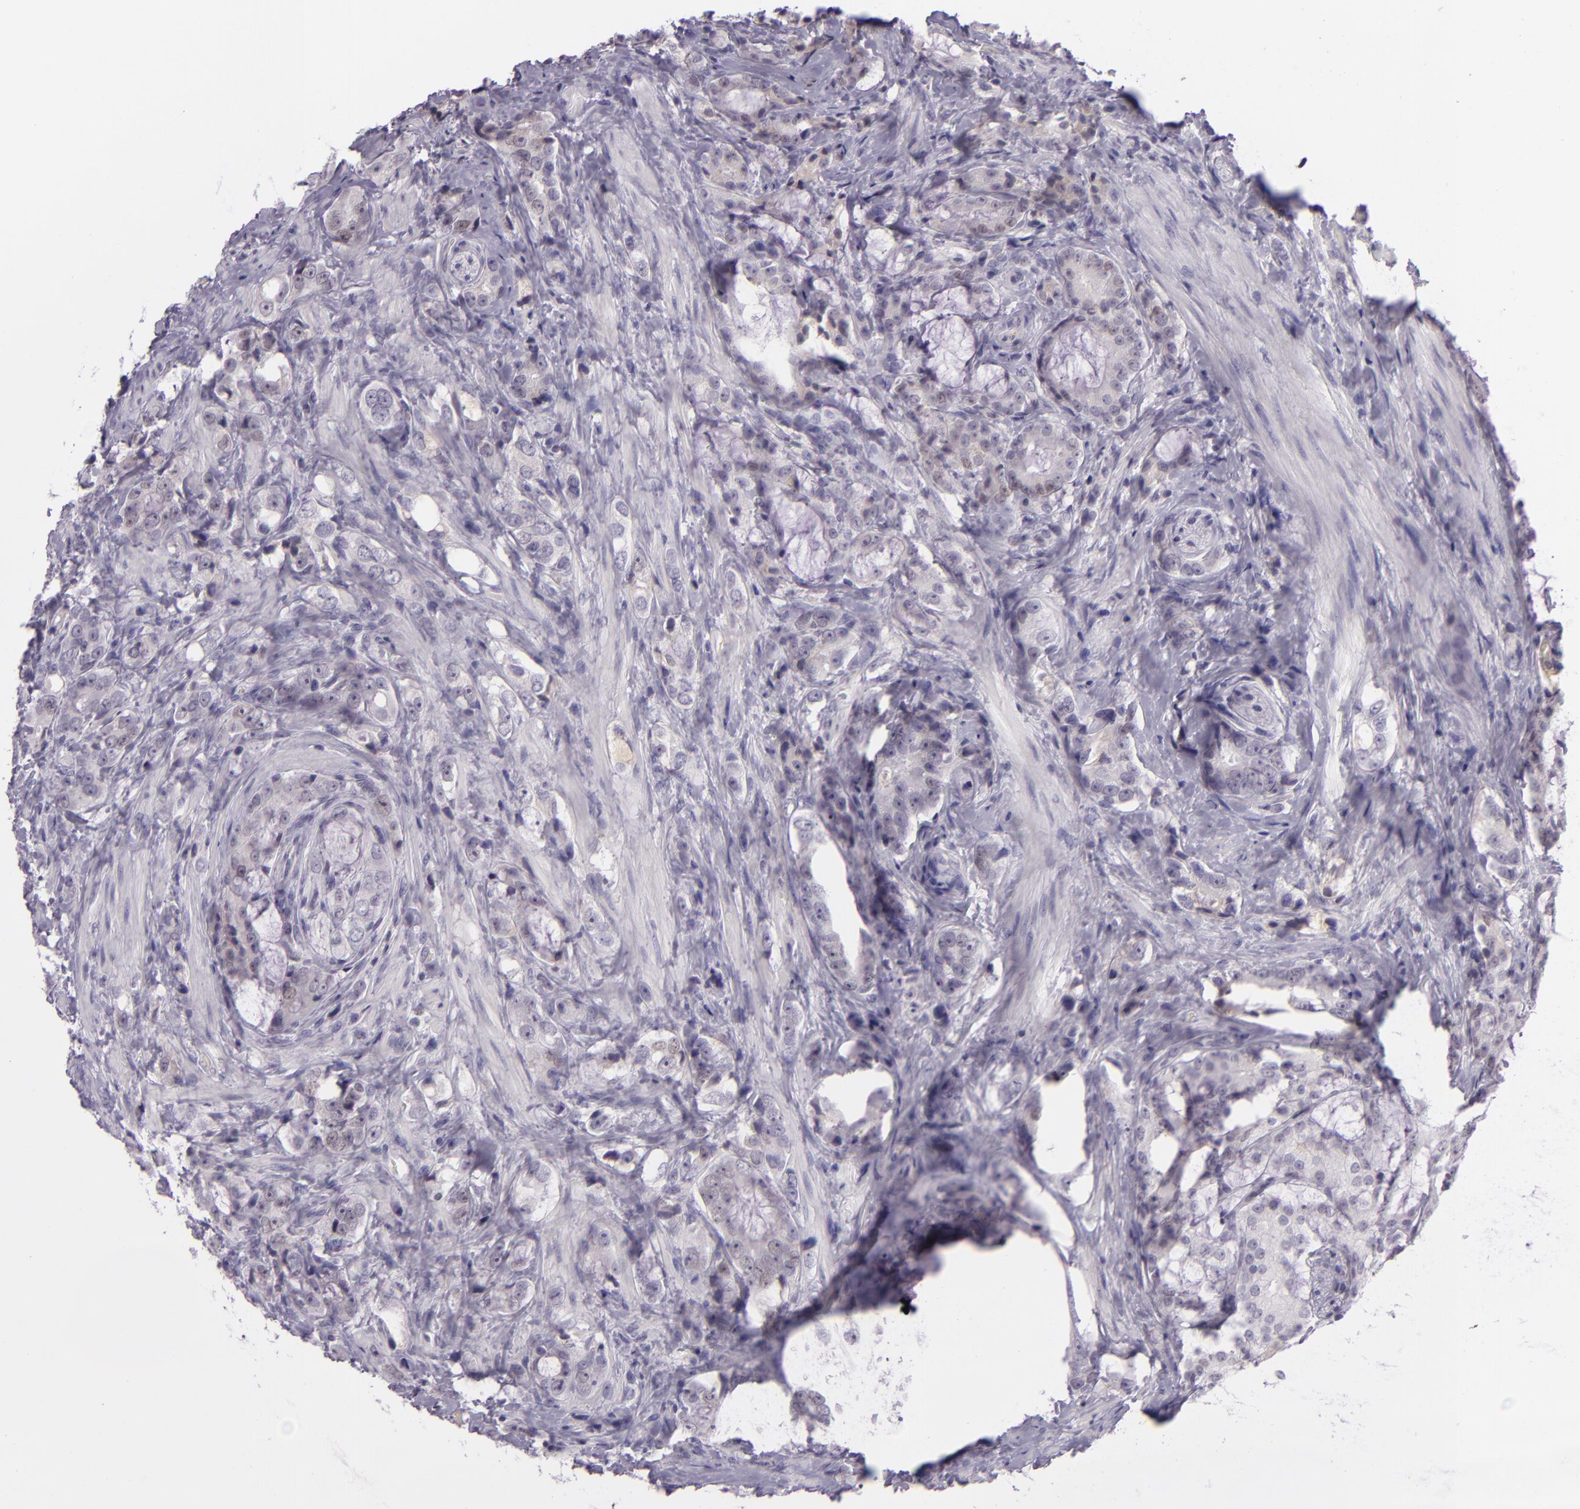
{"staining": {"intensity": "negative", "quantity": "none", "location": "none"}, "tissue": "prostate cancer", "cell_type": "Tumor cells", "image_type": "cancer", "snomed": [{"axis": "morphology", "description": "Adenocarcinoma, Medium grade"}, {"axis": "topography", "description": "Prostate"}], "caption": "DAB immunohistochemical staining of human prostate cancer demonstrates no significant expression in tumor cells. Nuclei are stained in blue.", "gene": "CHEK2", "patient": {"sex": "male", "age": 70}}